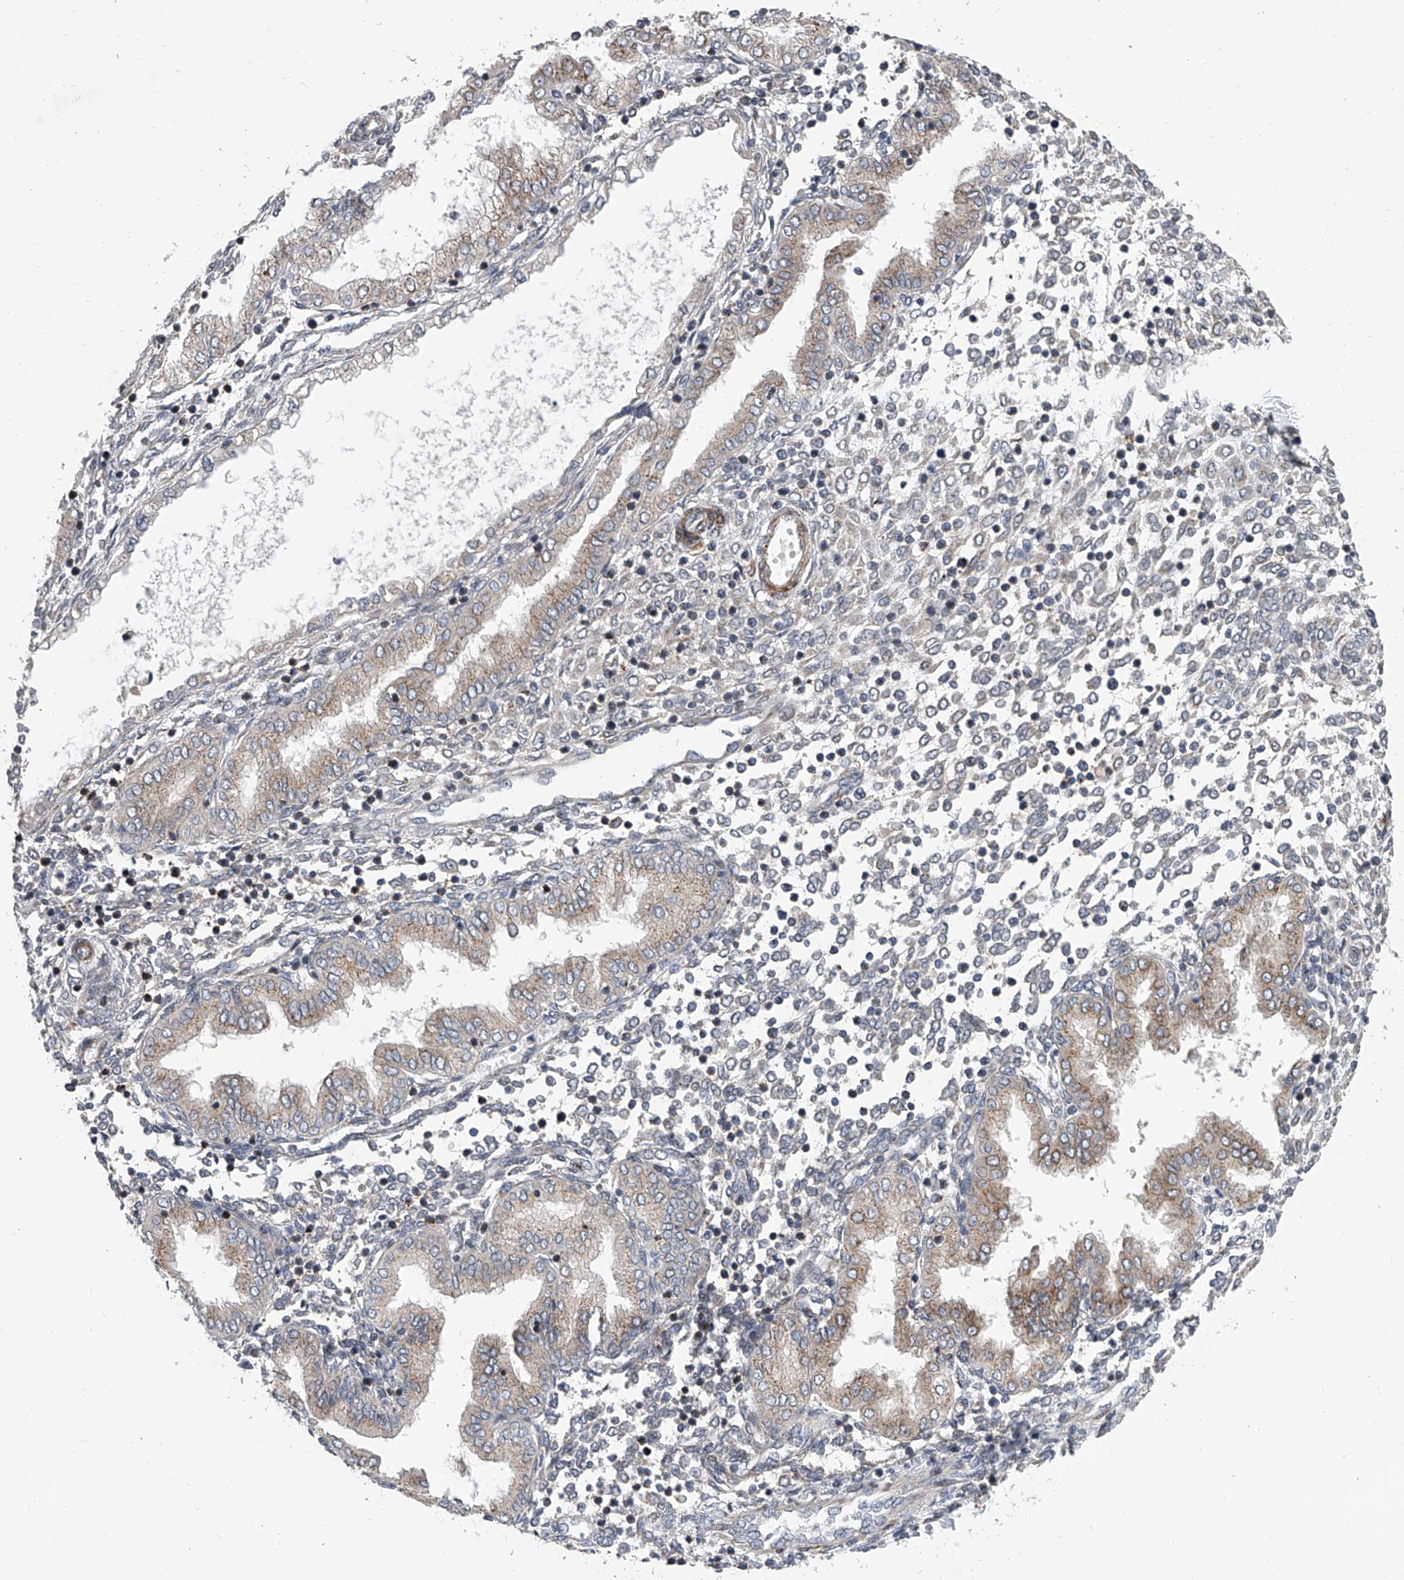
{"staining": {"intensity": "negative", "quantity": "none", "location": "none"}, "tissue": "endometrium", "cell_type": "Cells in endometrial stroma", "image_type": "normal", "snomed": [{"axis": "morphology", "description": "Normal tissue, NOS"}, {"axis": "topography", "description": "Endometrium"}], "caption": "Immunohistochemical staining of normal human endometrium demonstrates no significant expression in cells in endometrial stroma.", "gene": "DLGAP2", "patient": {"sex": "female", "age": 53}}